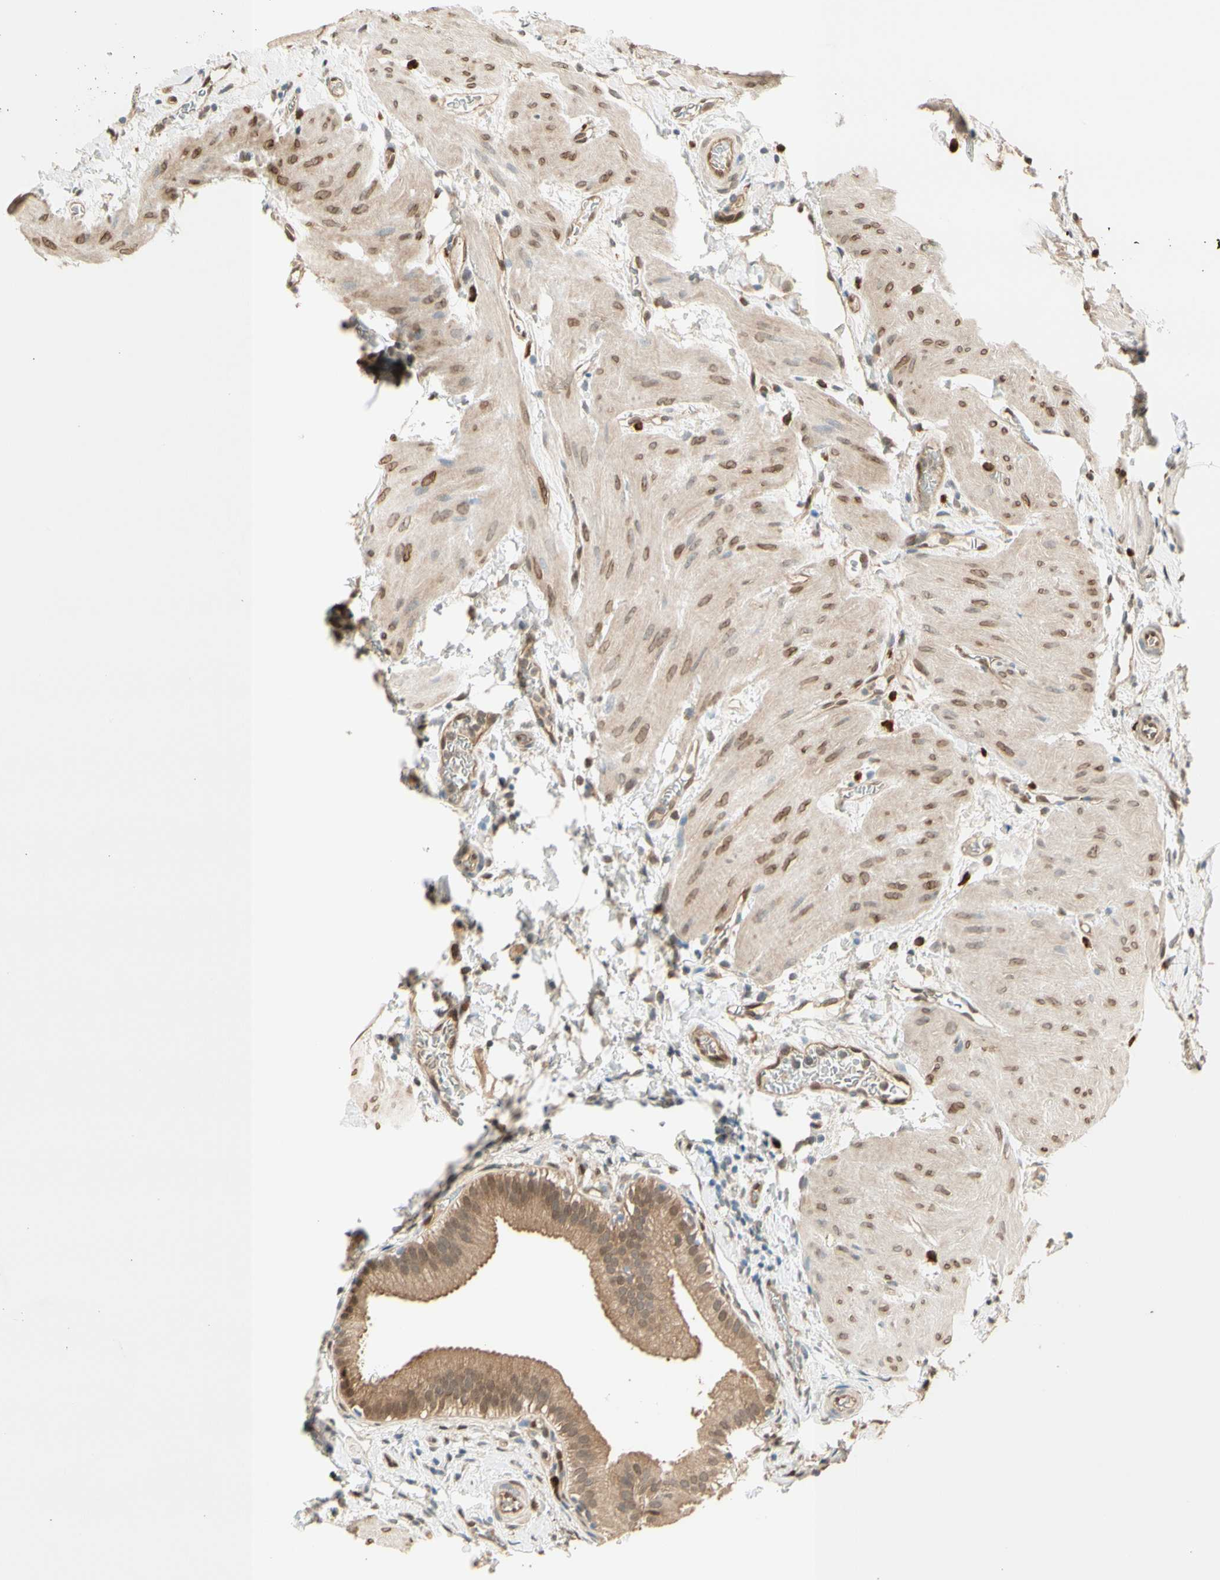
{"staining": {"intensity": "moderate", "quantity": ">75%", "location": "cytoplasmic/membranous,nuclear"}, "tissue": "gallbladder", "cell_type": "Glandular cells", "image_type": "normal", "snomed": [{"axis": "morphology", "description": "Normal tissue, NOS"}, {"axis": "topography", "description": "Gallbladder"}], "caption": "DAB (3,3'-diaminobenzidine) immunohistochemical staining of unremarkable human gallbladder exhibits moderate cytoplasmic/membranous,nuclear protein expression in about >75% of glandular cells.", "gene": "SERPINB6", "patient": {"sex": "female", "age": 26}}